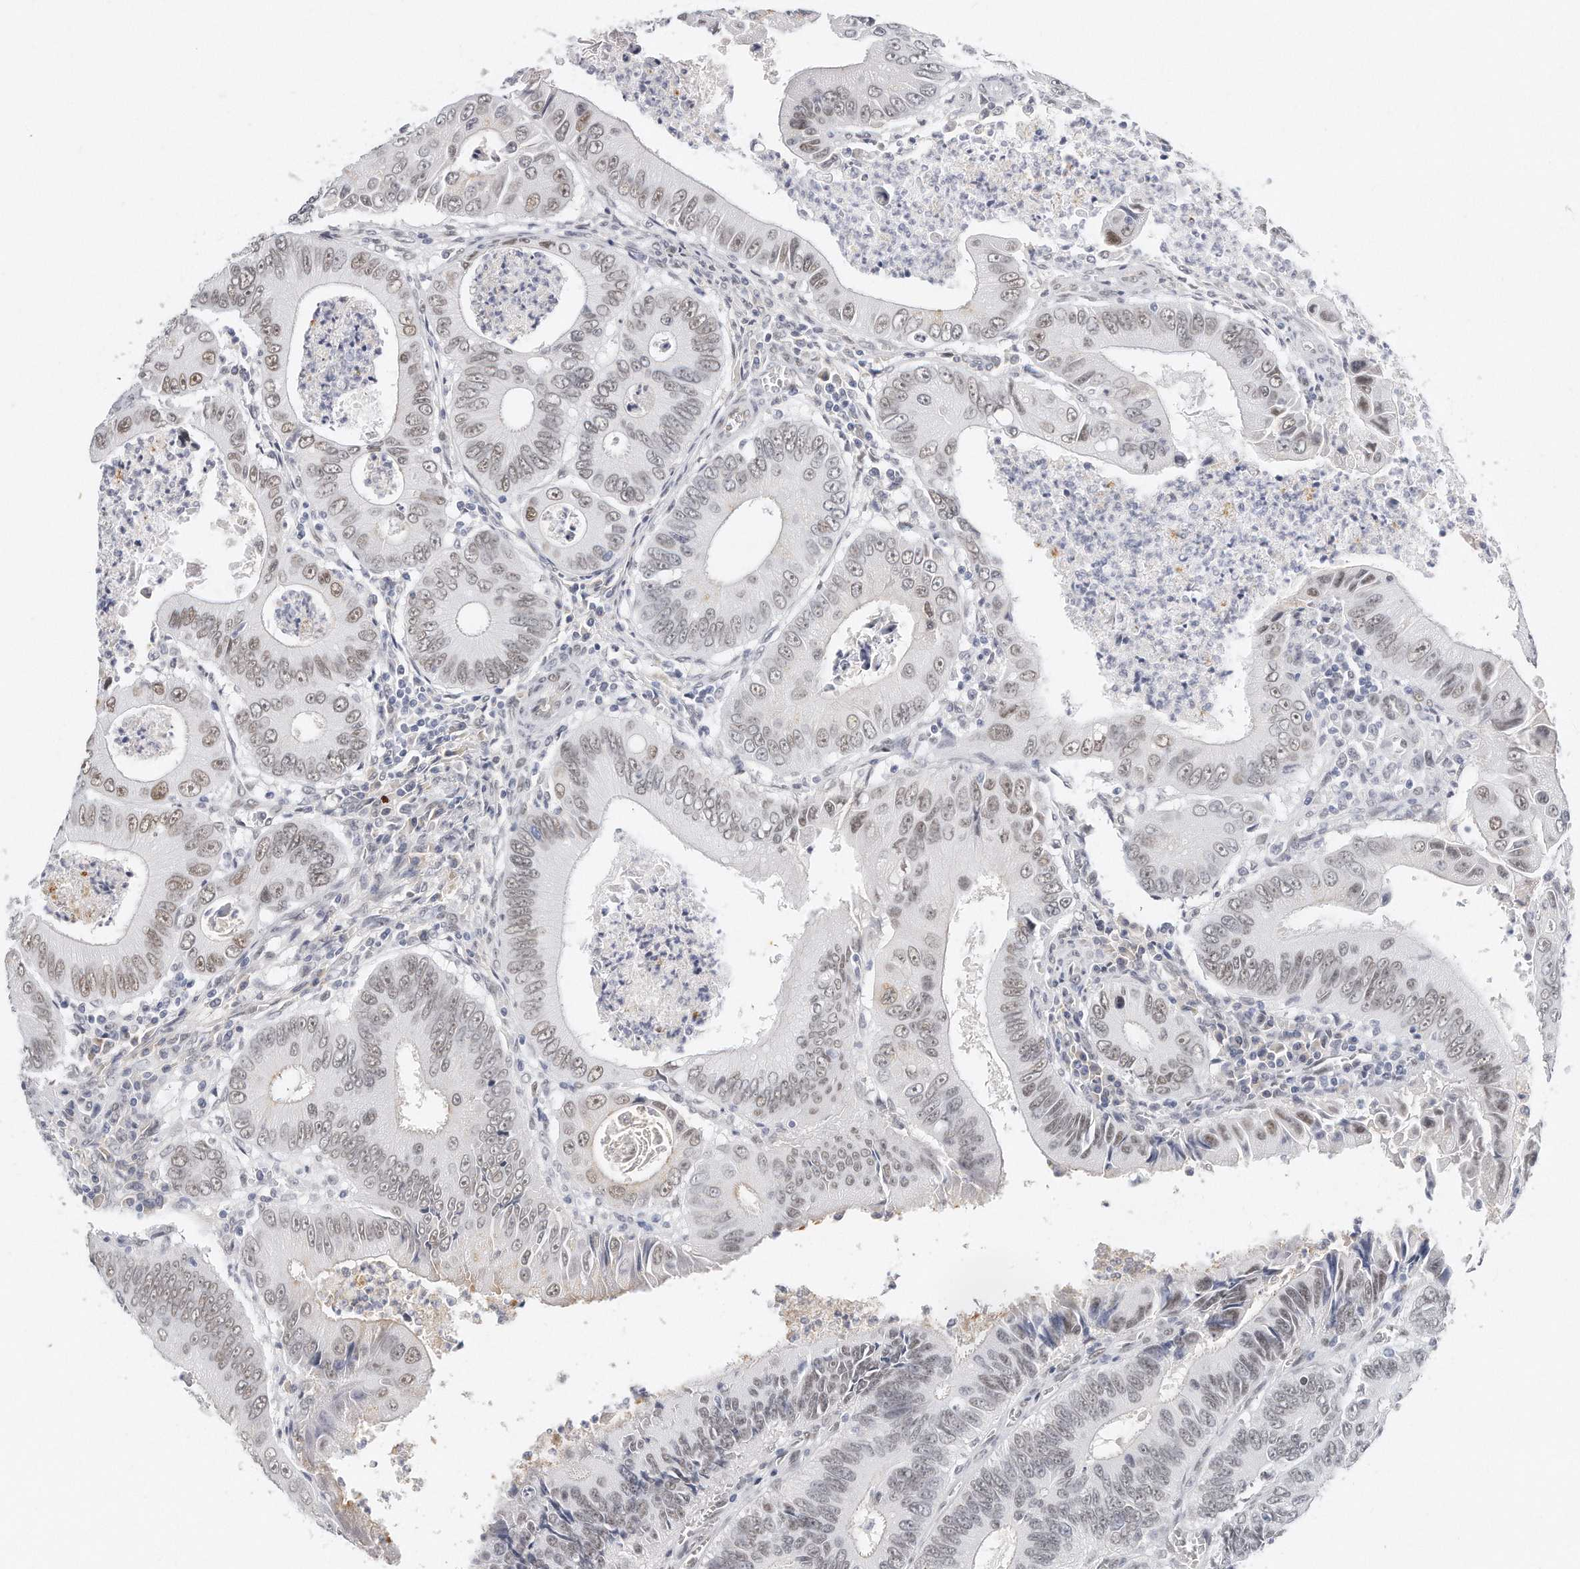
{"staining": {"intensity": "weak", "quantity": ">75%", "location": "nuclear"}, "tissue": "colorectal cancer", "cell_type": "Tumor cells", "image_type": "cancer", "snomed": [{"axis": "morphology", "description": "Inflammation, NOS"}, {"axis": "morphology", "description": "Adenocarcinoma, NOS"}, {"axis": "topography", "description": "Colon"}], "caption": "Human colorectal cancer stained with a protein marker shows weak staining in tumor cells.", "gene": "CTBP2", "patient": {"sex": "male", "age": 72}}